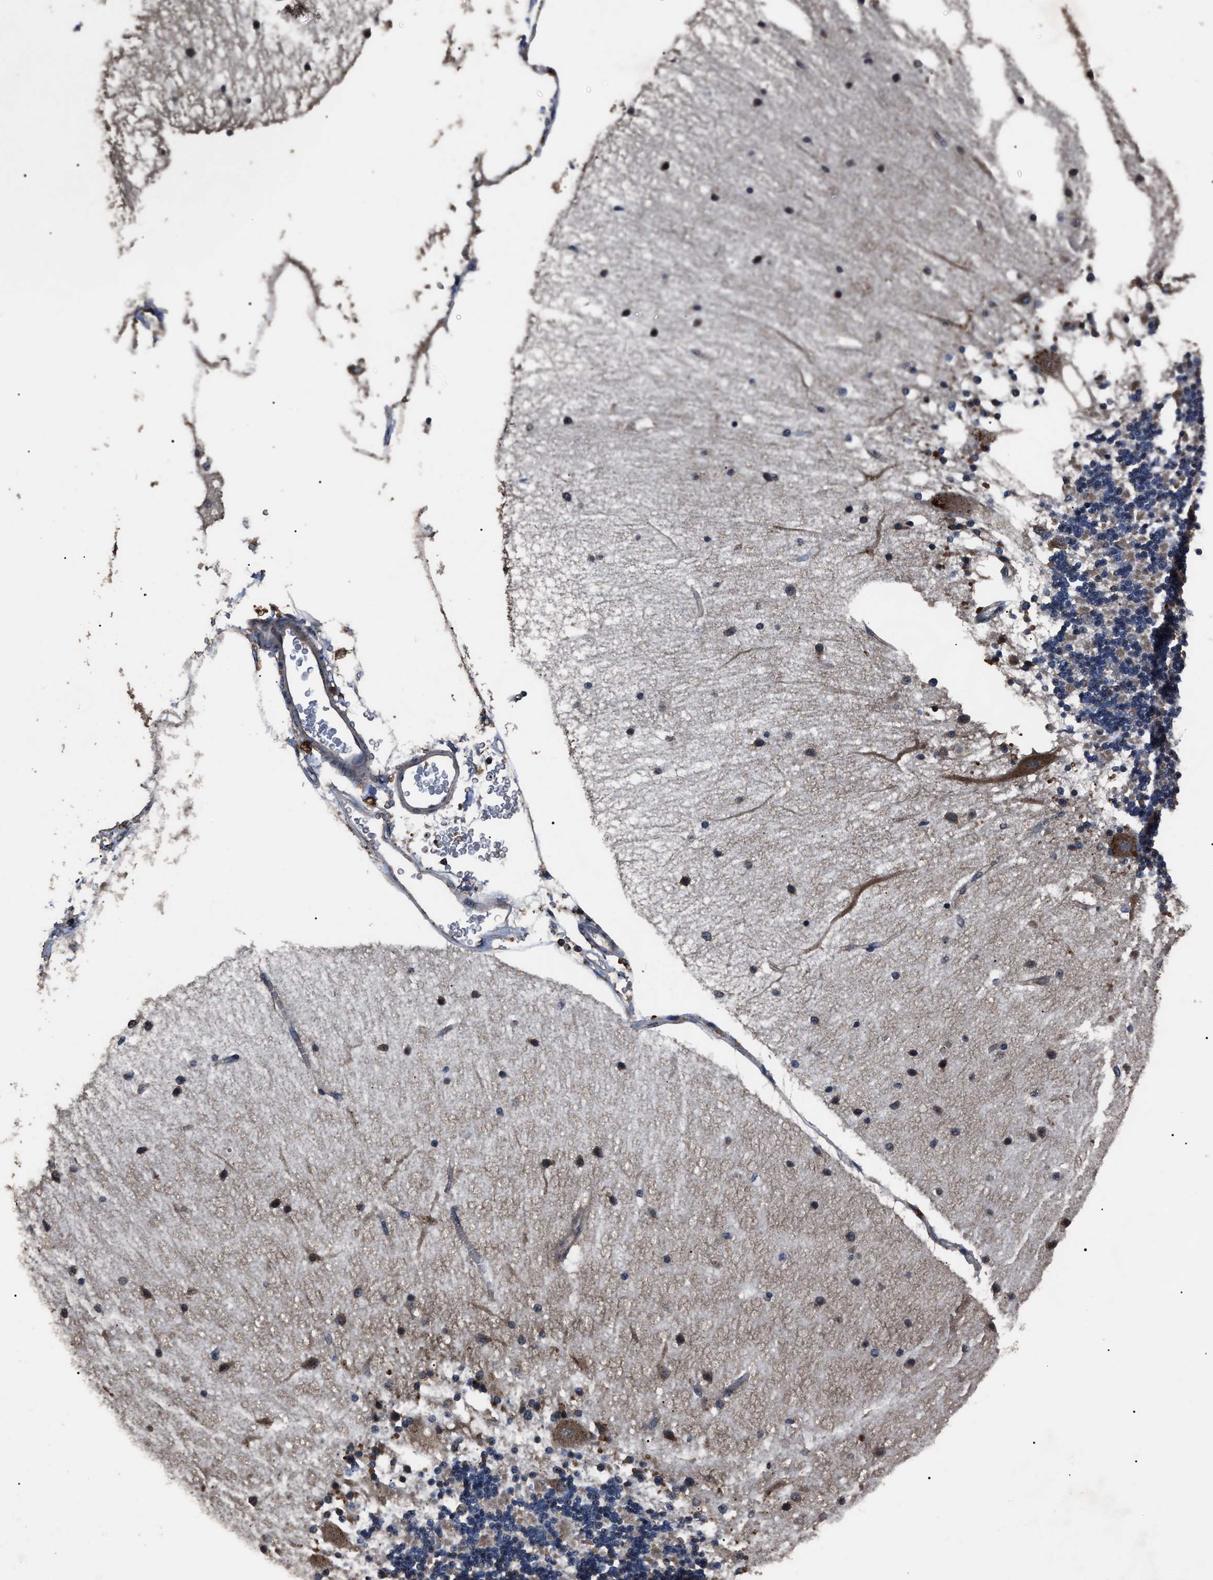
{"staining": {"intensity": "weak", "quantity": "<25%", "location": "cytoplasmic/membranous"}, "tissue": "cerebellum", "cell_type": "Cells in granular layer", "image_type": "normal", "snomed": [{"axis": "morphology", "description": "Normal tissue, NOS"}, {"axis": "topography", "description": "Cerebellum"}], "caption": "Immunohistochemistry photomicrograph of normal cerebellum: cerebellum stained with DAB displays no significant protein expression in cells in granular layer.", "gene": "RNF216", "patient": {"sex": "female", "age": 54}}